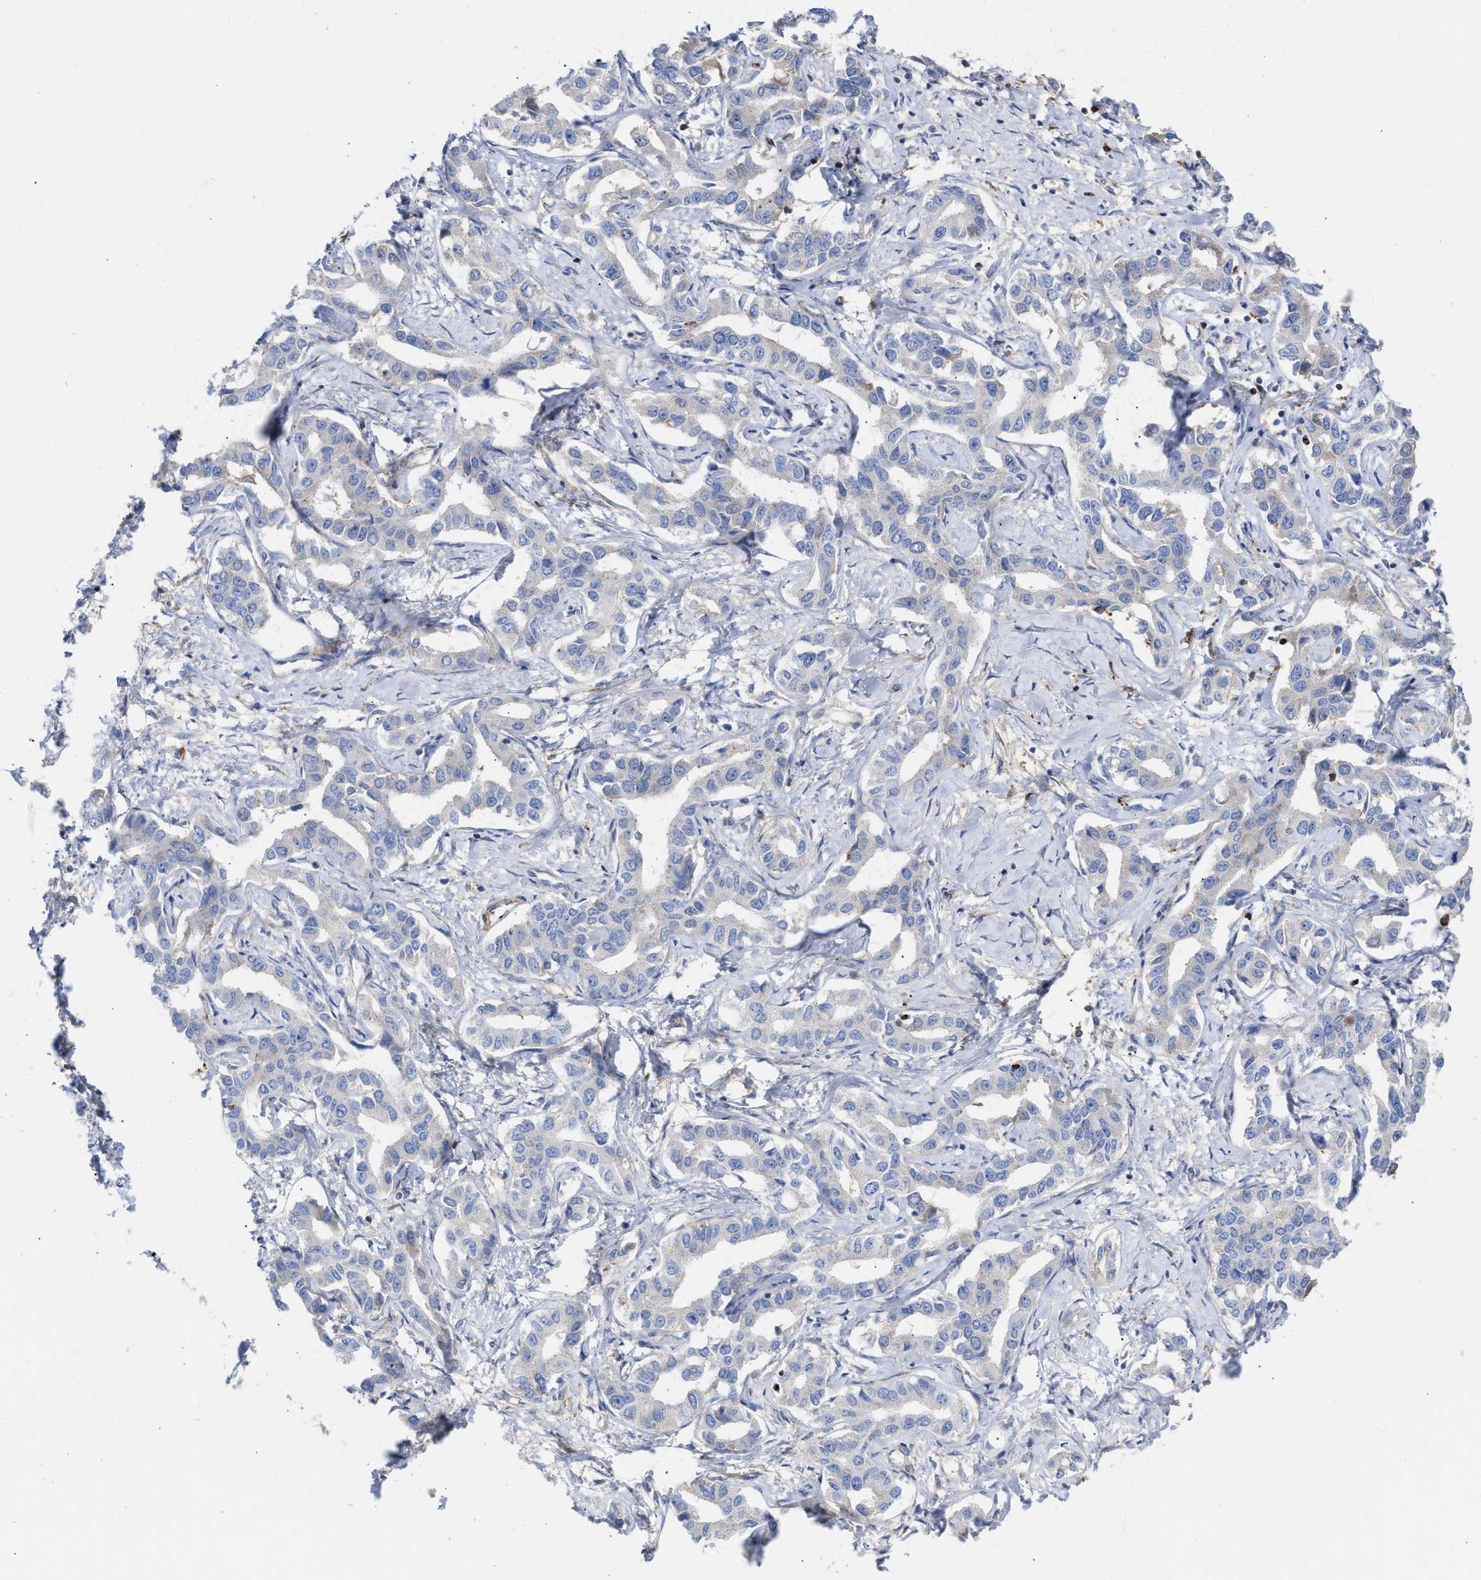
{"staining": {"intensity": "negative", "quantity": "none", "location": "none"}, "tissue": "liver cancer", "cell_type": "Tumor cells", "image_type": "cancer", "snomed": [{"axis": "morphology", "description": "Cholangiocarcinoma"}, {"axis": "topography", "description": "Liver"}], "caption": "Immunohistochemical staining of human liver cancer displays no significant staining in tumor cells.", "gene": "HS3ST5", "patient": {"sex": "male", "age": 59}}